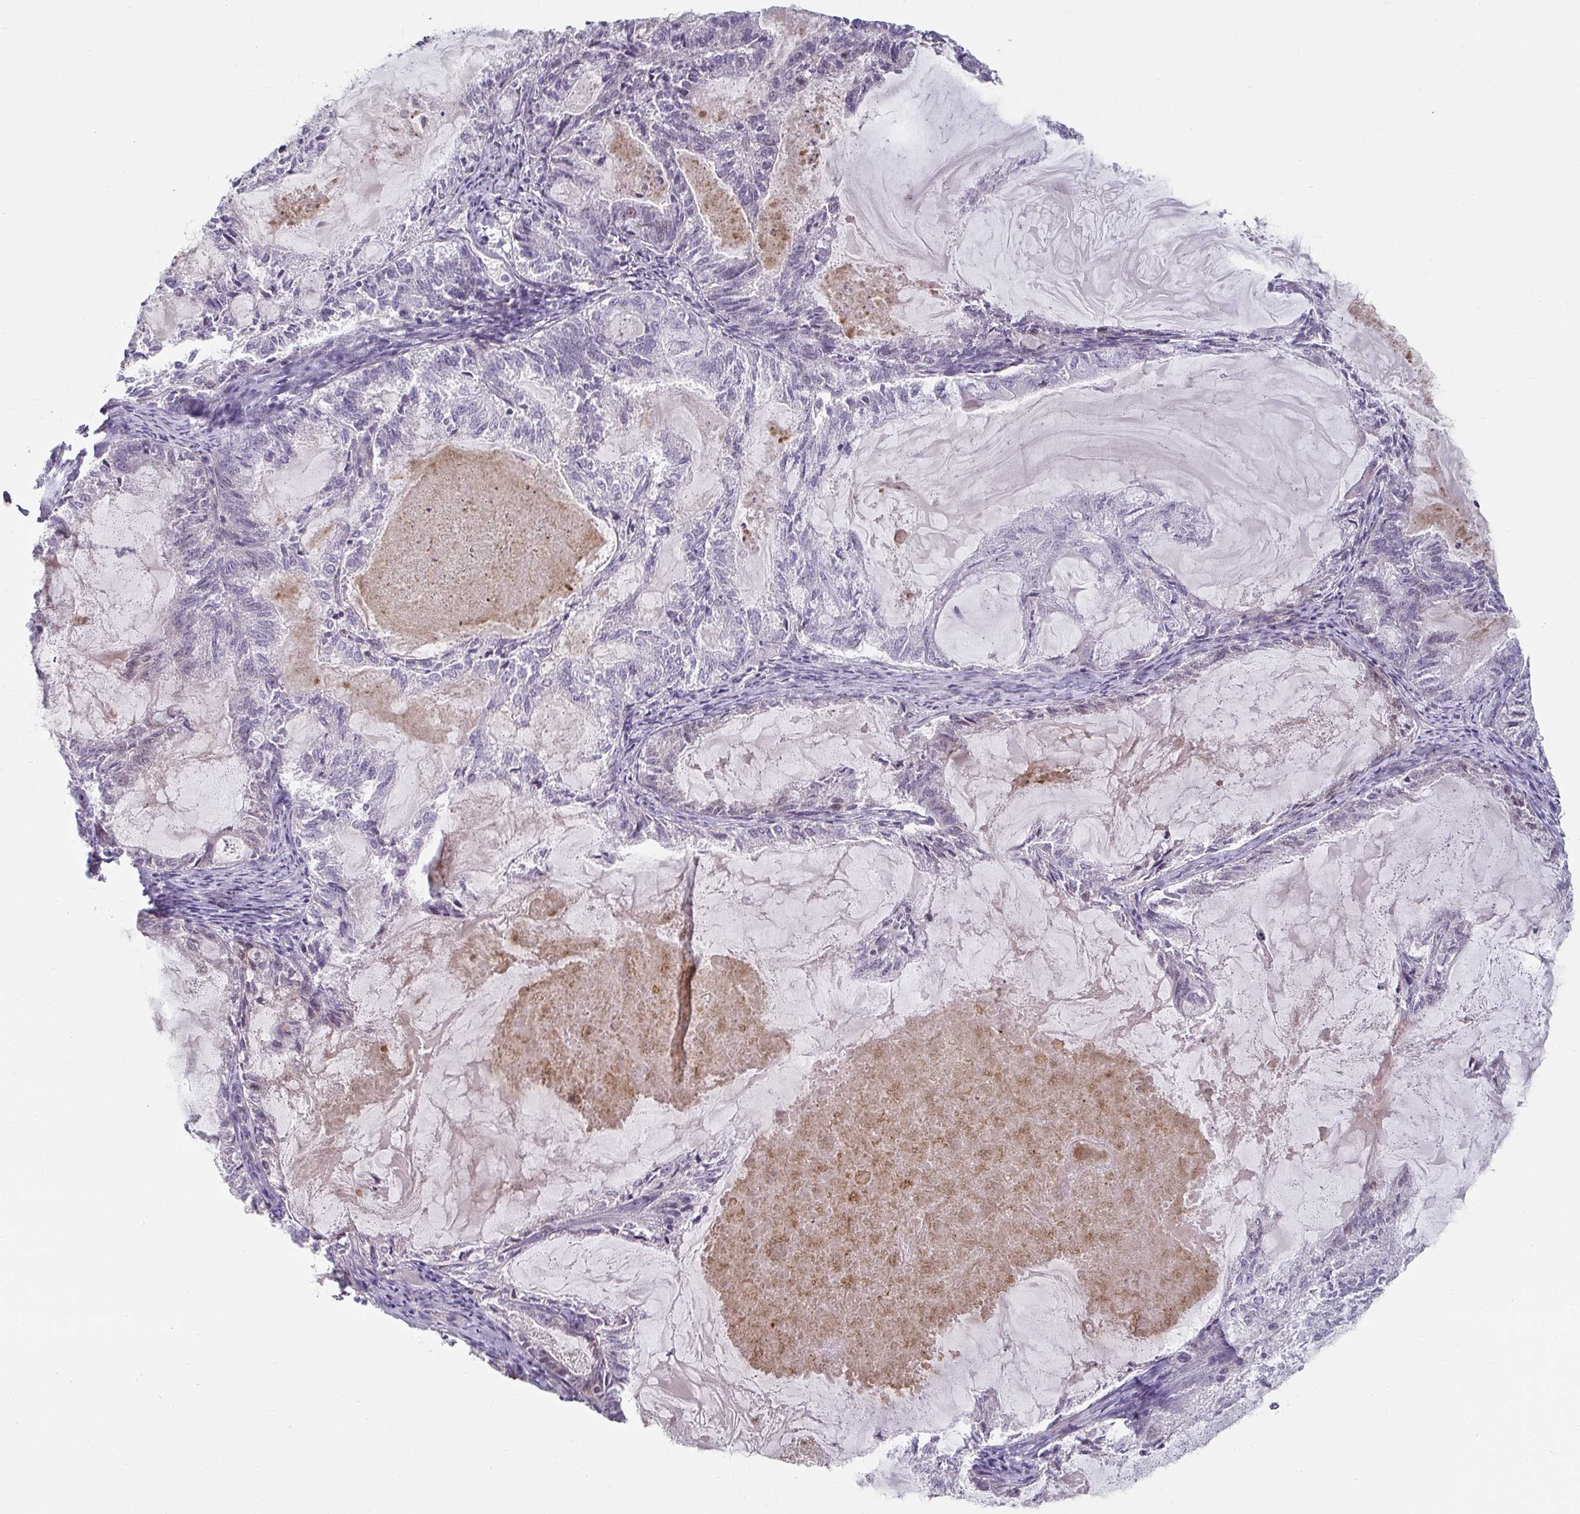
{"staining": {"intensity": "negative", "quantity": "none", "location": "none"}, "tissue": "endometrial cancer", "cell_type": "Tumor cells", "image_type": "cancer", "snomed": [{"axis": "morphology", "description": "Adenocarcinoma, NOS"}, {"axis": "topography", "description": "Endometrium"}], "caption": "Immunohistochemistry image of neoplastic tissue: endometrial adenocarcinoma stained with DAB (3,3'-diaminobenzidine) demonstrates no significant protein positivity in tumor cells.", "gene": "A1CF", "patient": {"sex": "female", "age": 86}}